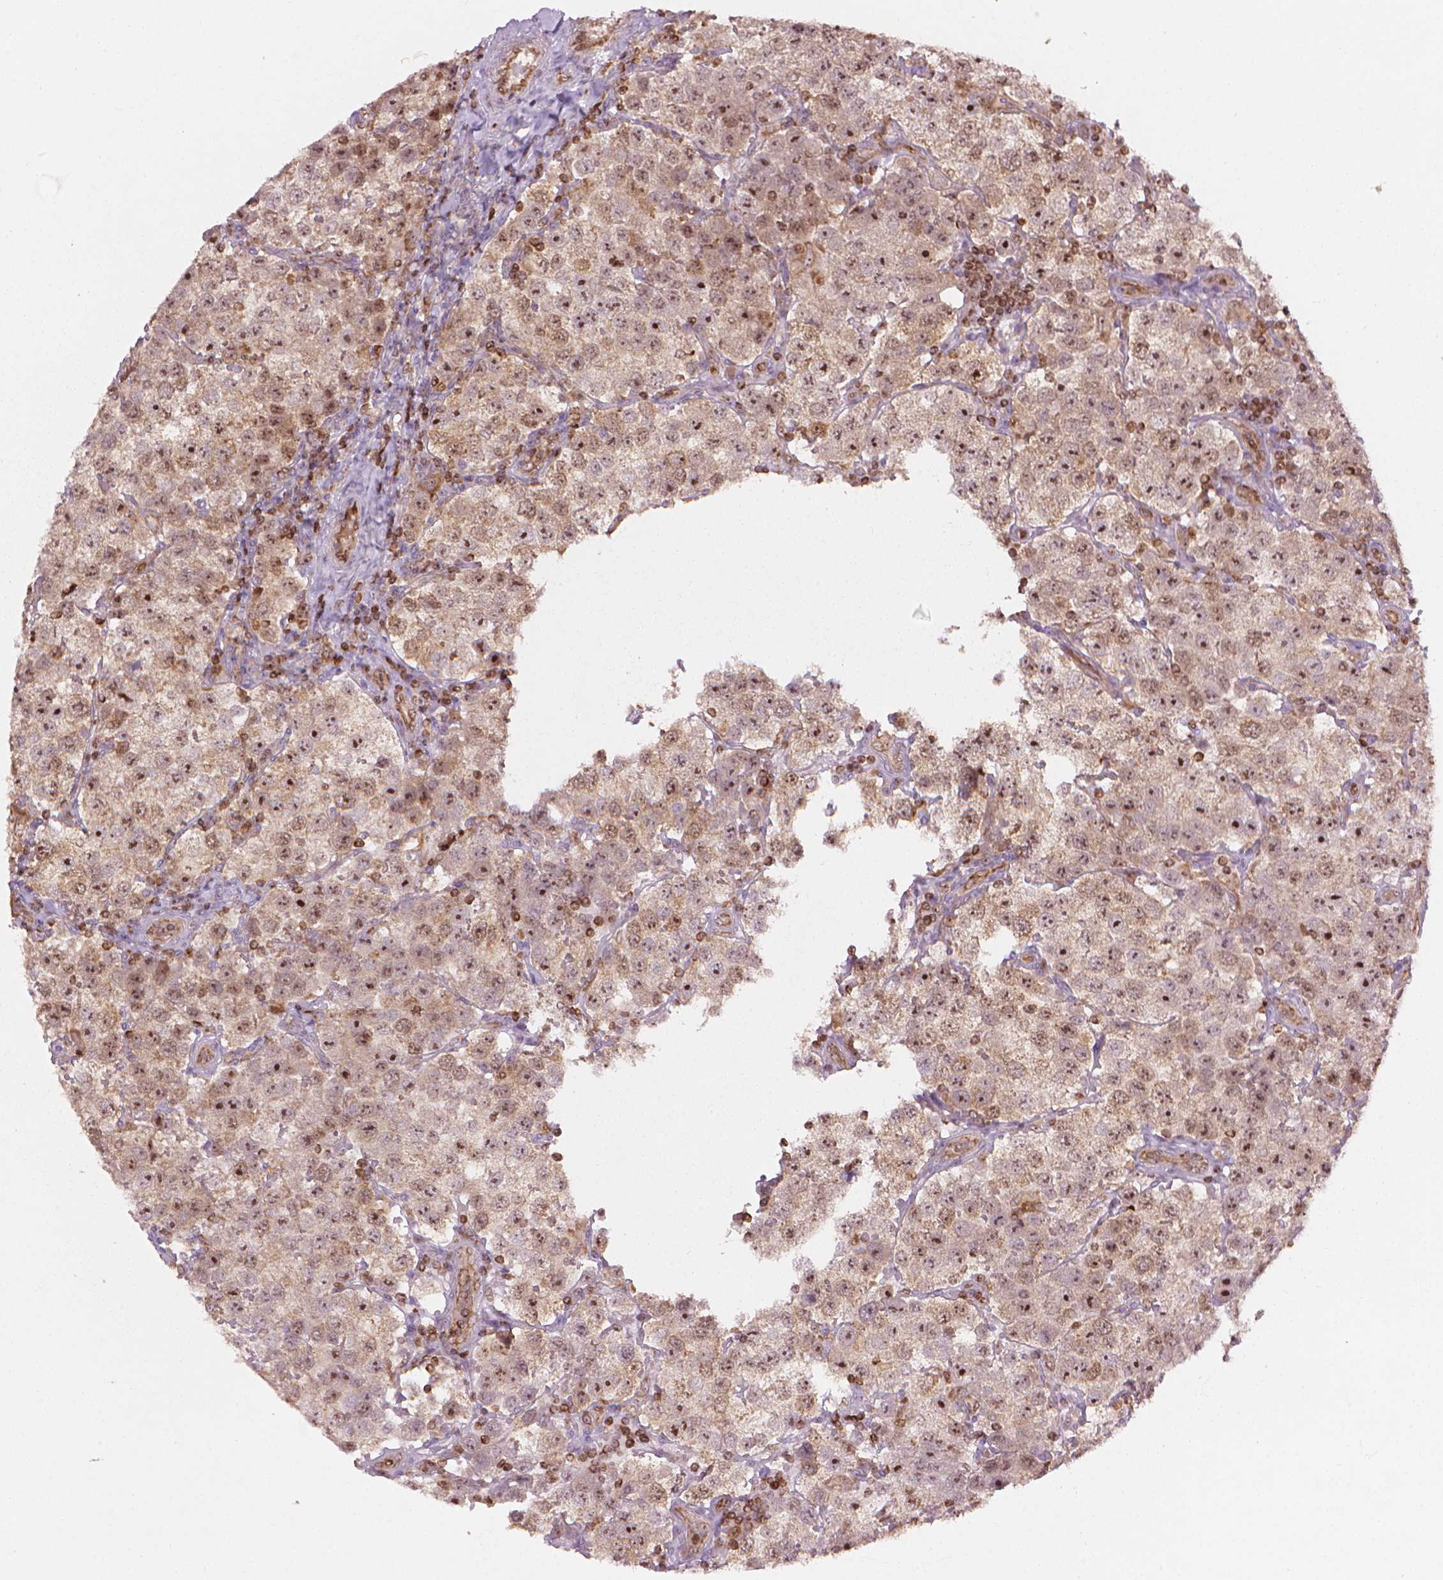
{"staining": {"intensity": "strong", "quantity": "25%-75%", "location": "nuclear"}, "tissue": "testis cancer", "cell_type": "Tumor cells", "image_type": "cancer", "snomed": [{"axis": "morphology", "description": "Seminoma, NOS"}, {"axis": "topography", "description": "Testis"}], "caption": "Immunohistochemistry (IHC) of seminoma (testis) exhibits high levels of strong nuclear expression in approximately 25%-75% of tumor cells.", "gene": "SMC2", "patient": {"sex": "male", "age": 37}}